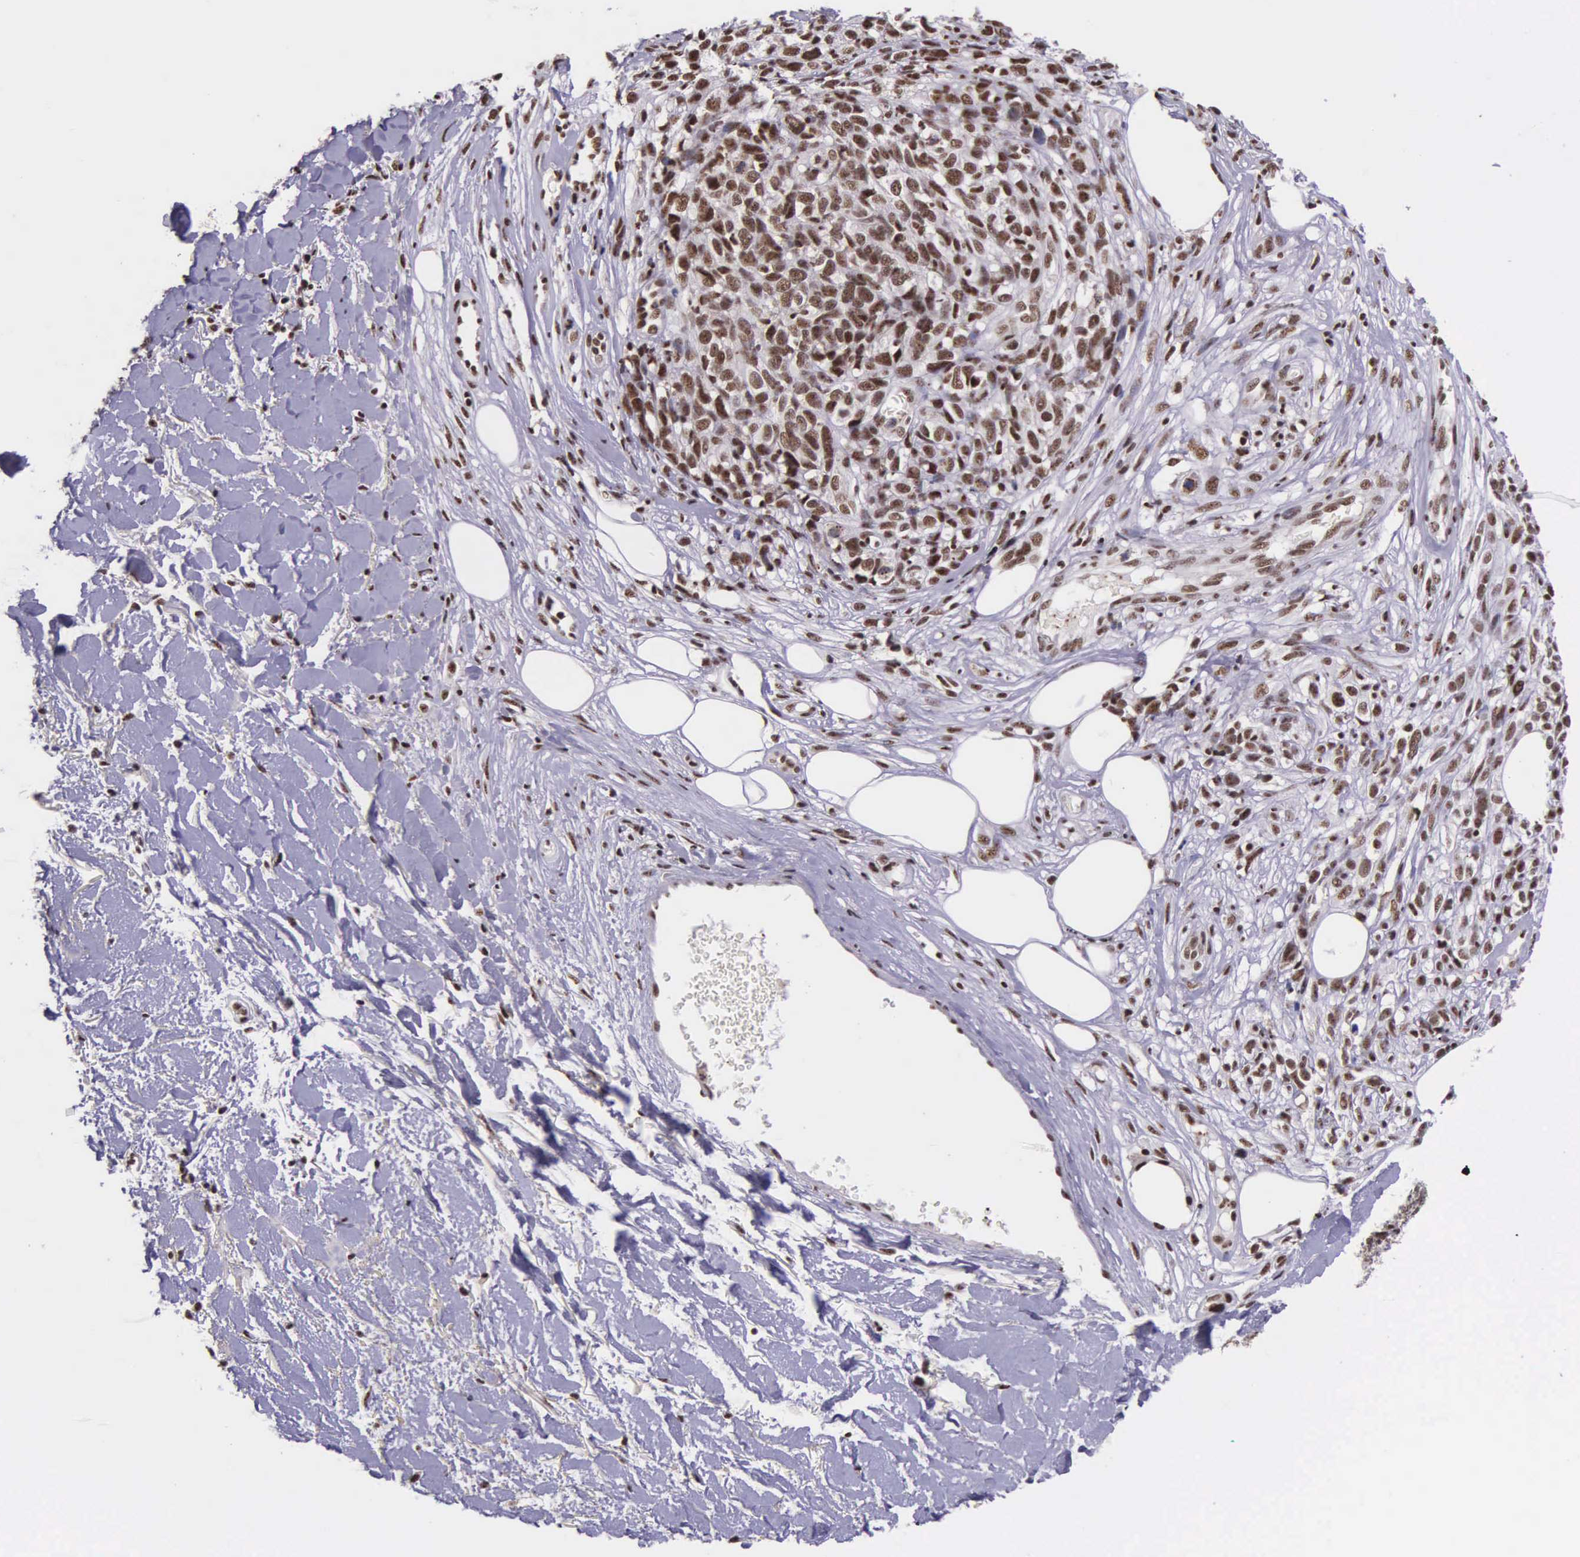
{"staining": {"intensity": "weak", "quantity": ">75%", "location": "nuclear"}, "tissue": "melanoma", "cell_type": "Tumor cells", "image_type": "cancer", "snomed": [{"axis": "morphology", "description": "Malignant melanoma, NOS"}, {"axis": "topography", "description": "Skin"}], "caption": "Protein expression by immunohistochemistry shows weak nuclear expression in about >75% of tumor cells in malignant melanoma.", "gene": "FAM47A", "patient": {"sex": "female", "age": 85}}